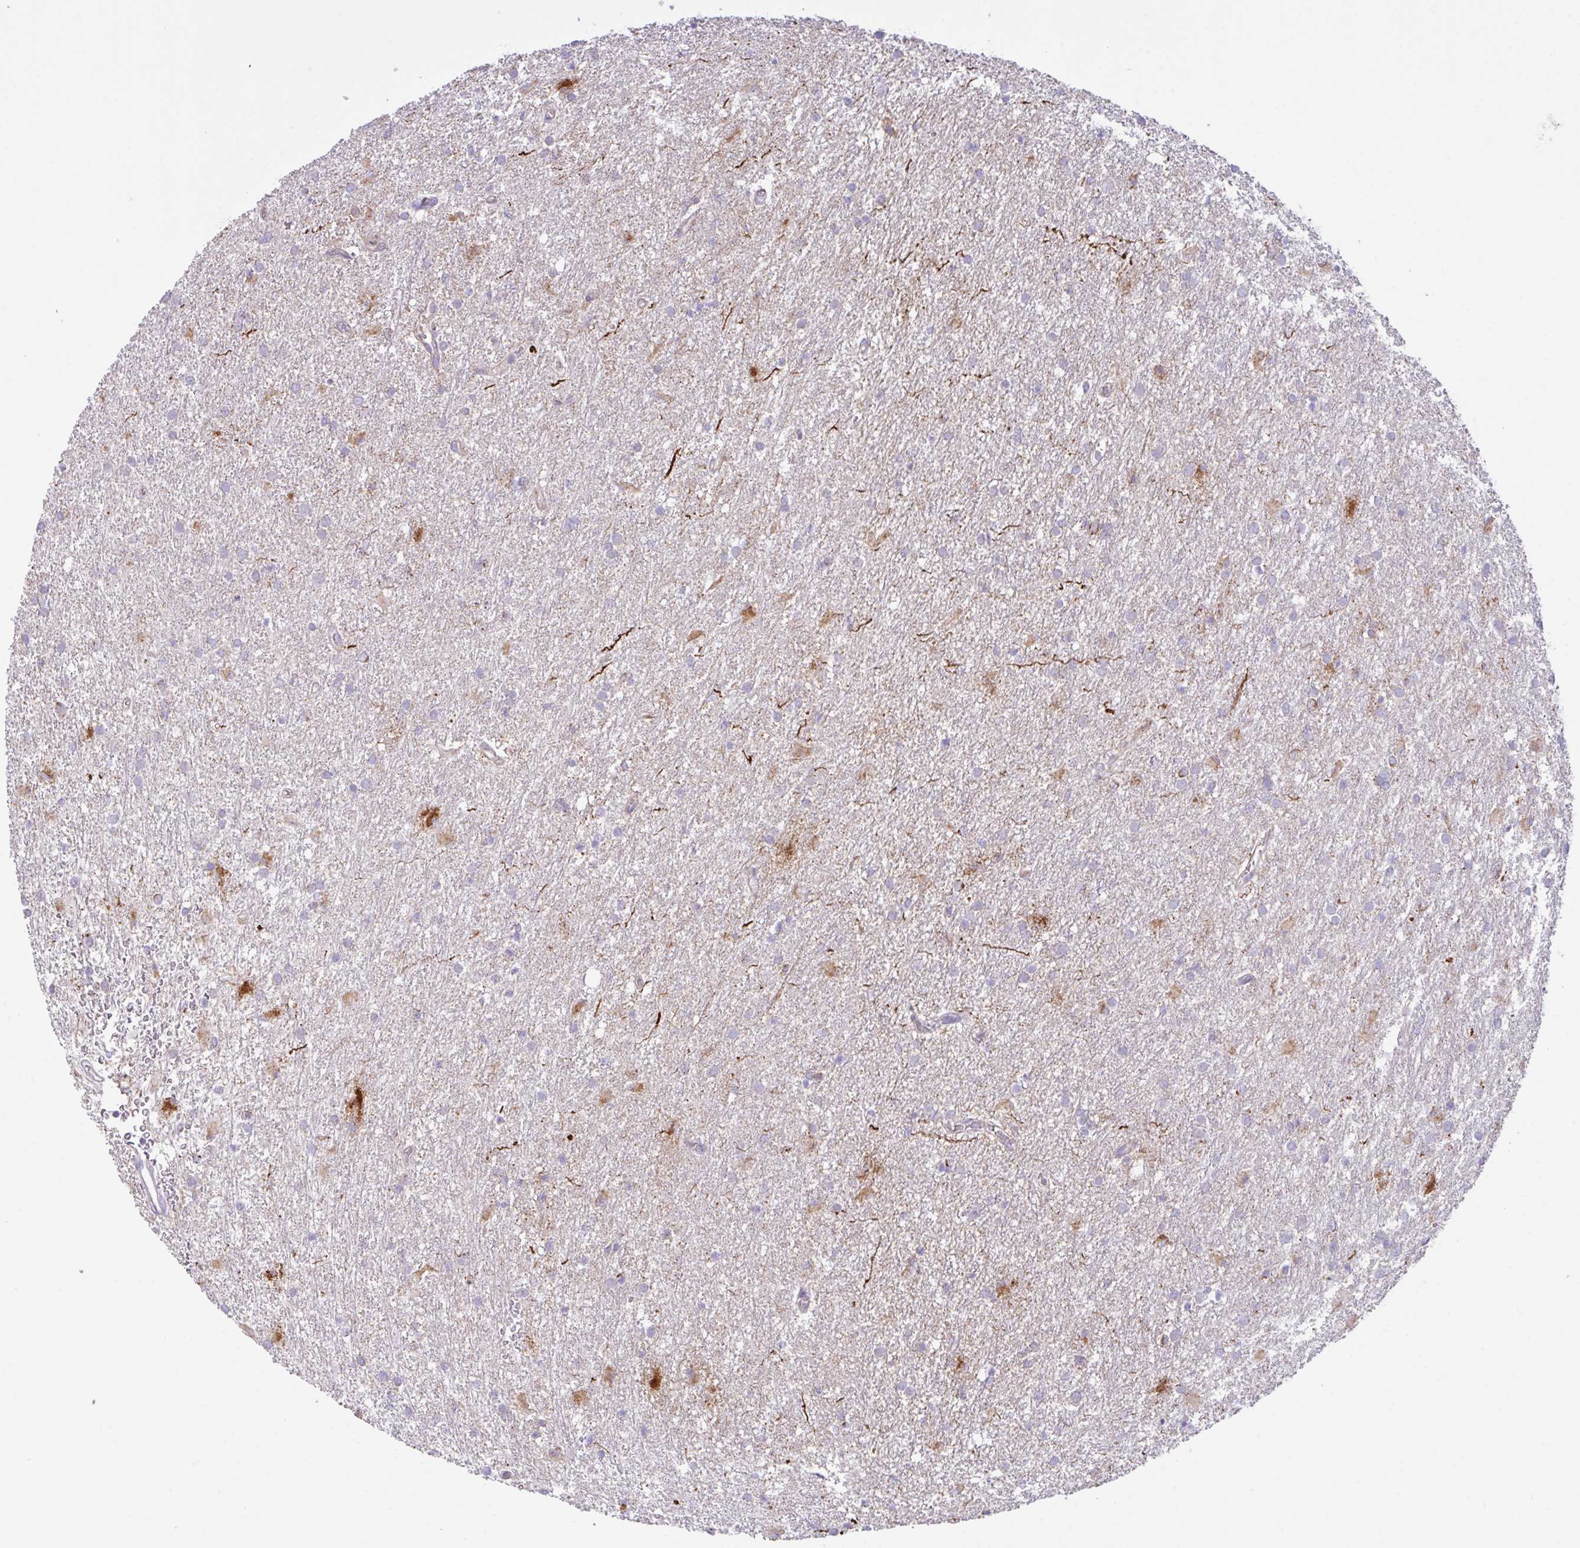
{"staining": {"intensity": "negative", "quantity": "none", "location": "none"}, "tissue": "glioma", "cell_type": "Tumor cells", "image_type": "cancer", "snomed": [{"axis": "morphology", "description": "Glioma, malignant, High grade"}, {"axis": "topography", "description": "Brain"}], "caption": "High power microscopy photomicrograph of an immunohistochemistry histopathology image of glioma, revealing no significant staining in tumor cells. The staining is performed using DAB brown chromogen with nuclei counter-stained in using hematoxylin.", "gene": "CHDH", "patient": {"sex": "female", "age": 50}}